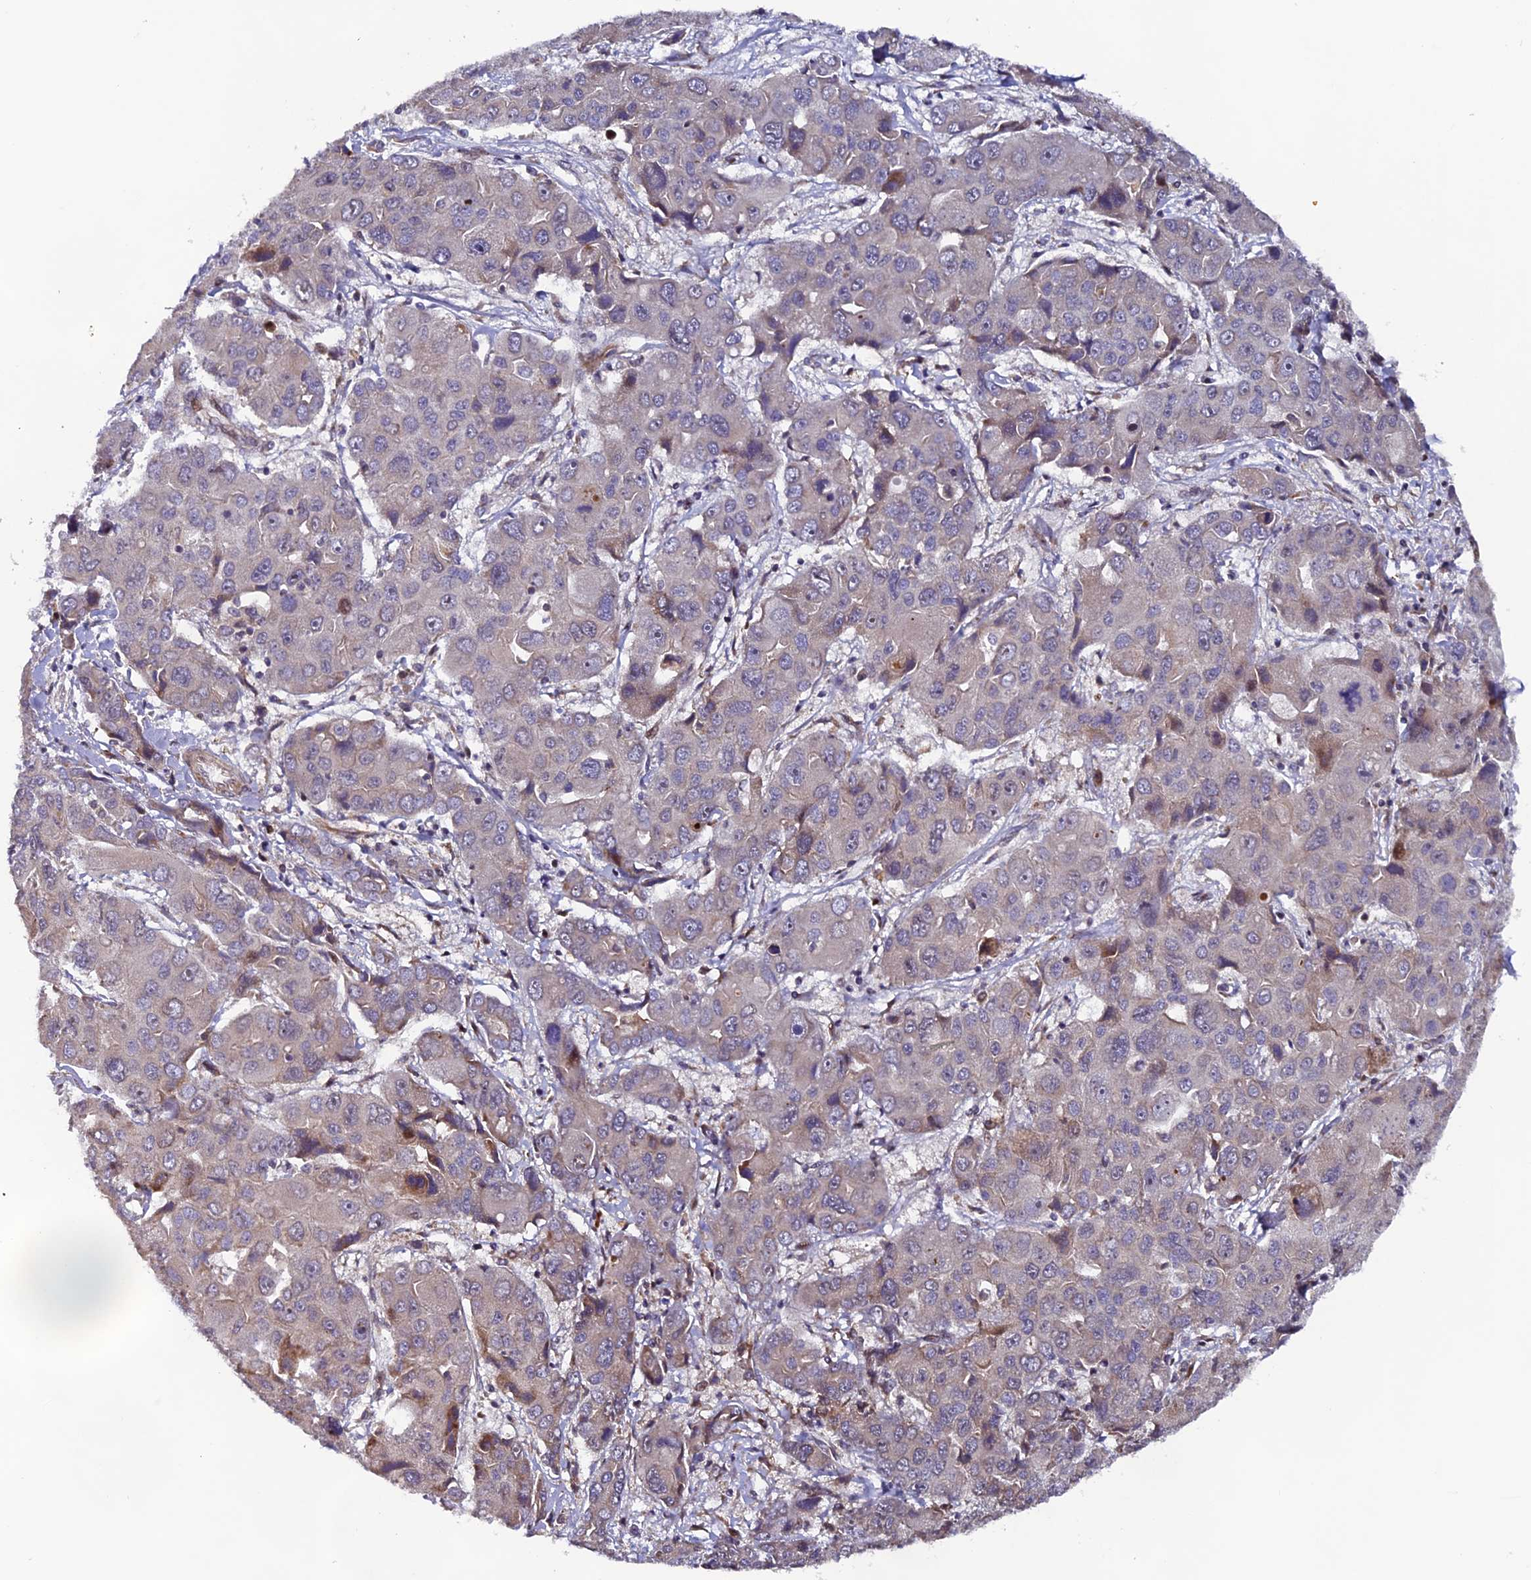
{"staining": {"intensity": "moderate", "quantity": "<25%", "location": "cytoplasmic/membranous"}, "tissue": "liver cancer", "cell_type": "Tumor cells", "image_type": "cancer", "snomed": [{"axis": "morphology", "description": "Cholangiocarcinoma"}, {"axis": "topography", "description": "Liver"}], "caption": "Tumor cells exhibit moderate cytoplasmic/membranous staining in approximately <25% of cells in liver cancer.", "gene": "RAB28", "patient": {"sex": "male", "age": 67}}